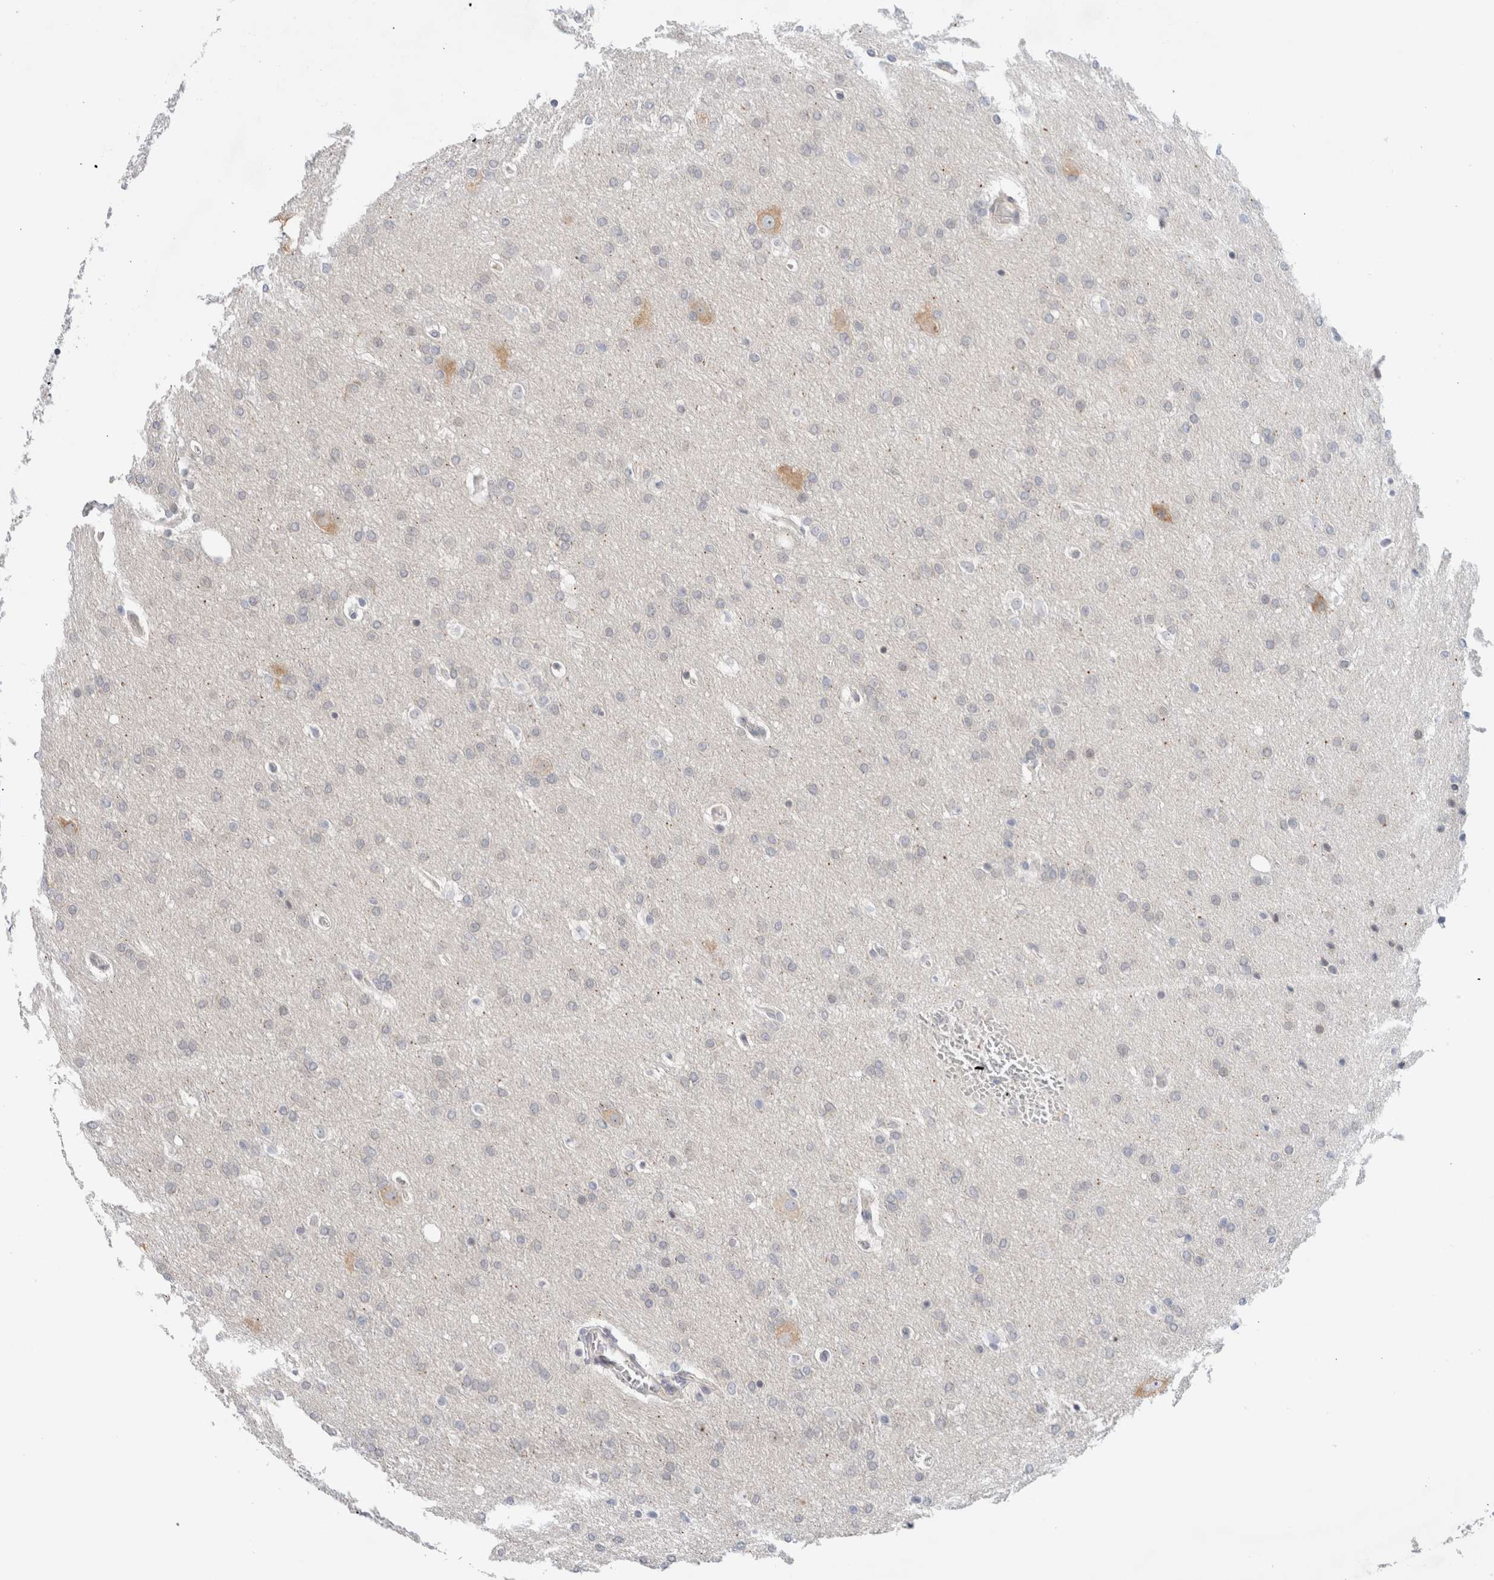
{"staining": {"intensity": "negative", "quantity": "none", "location": "none"}, "tissue": "glioma", "cell_type": "Tumor cells", "image_type": "cancer", "snomed": [{"axis": "morphology", "description": "Glioma, malignant, Low grade"}, {"axis": "topography", "description": "Brain"}], "caption": "The image demonstrates no significant expression in tumor cells of glioma.", "gene": "SPRTN", "patient": {"sex": "female", "age": 37}}